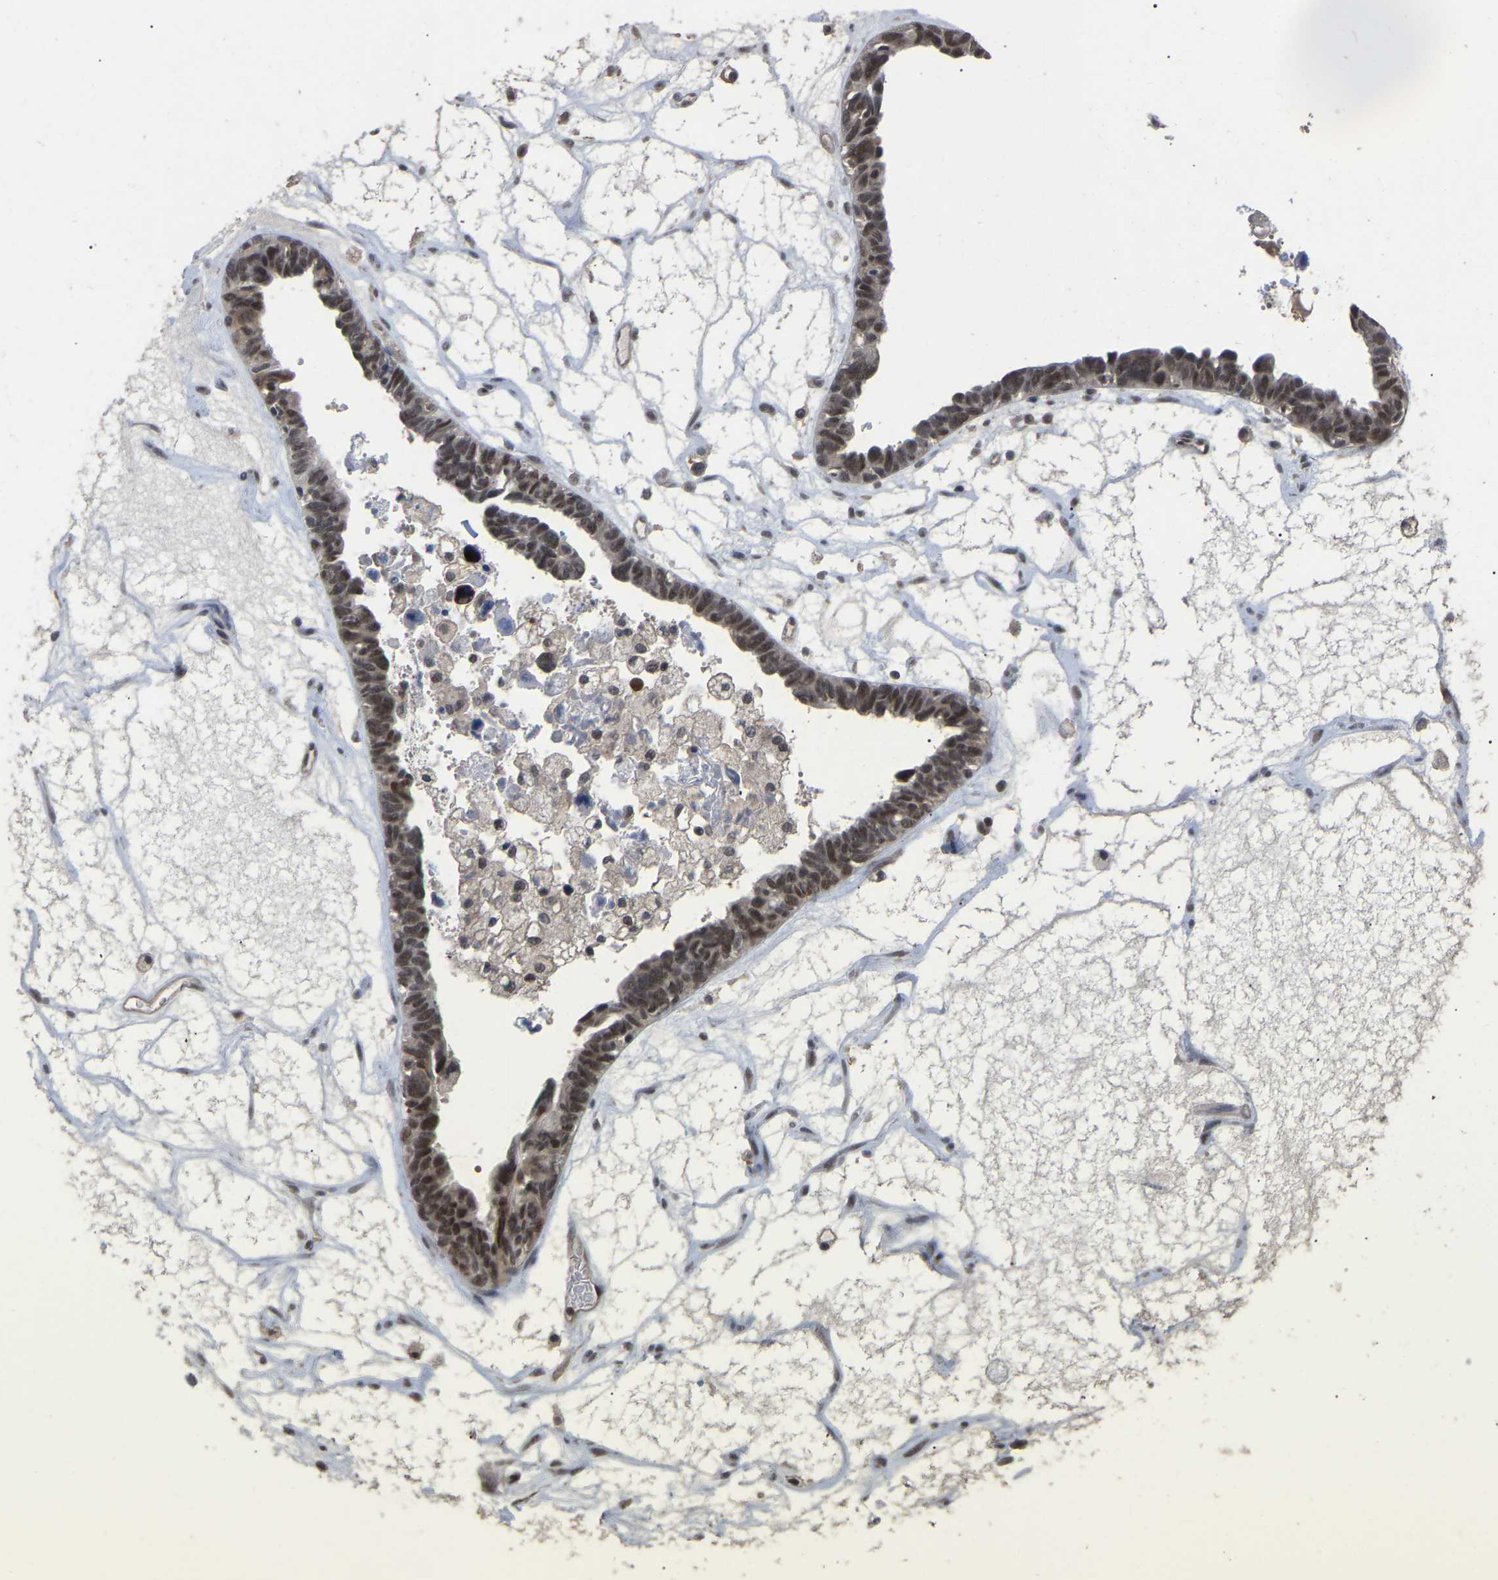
{"staining": {"intensity": "moderate", "quantity": ">75%", "location": "nuclear"}, "tissue": "ovarian cancer", "cell_type": "Tumor cells", "image_type": "cancer", "snomed": [{"axis": "morphology", "description": "Cystadenocarcinoma, serous, NOS"}, {"axis": "topography", "description": "Ovary"}], "caption": "Immunohistochemical staining of ovarian serous cystadenocarcinoma reveals moderate nuclear protein staining in approximately >75% of tumor cells. (DAB IHC, brown staining for protein, blue staining for nuclei).", "gene": "JAZF1", "patient": {"sex": "female", "age": 79}}